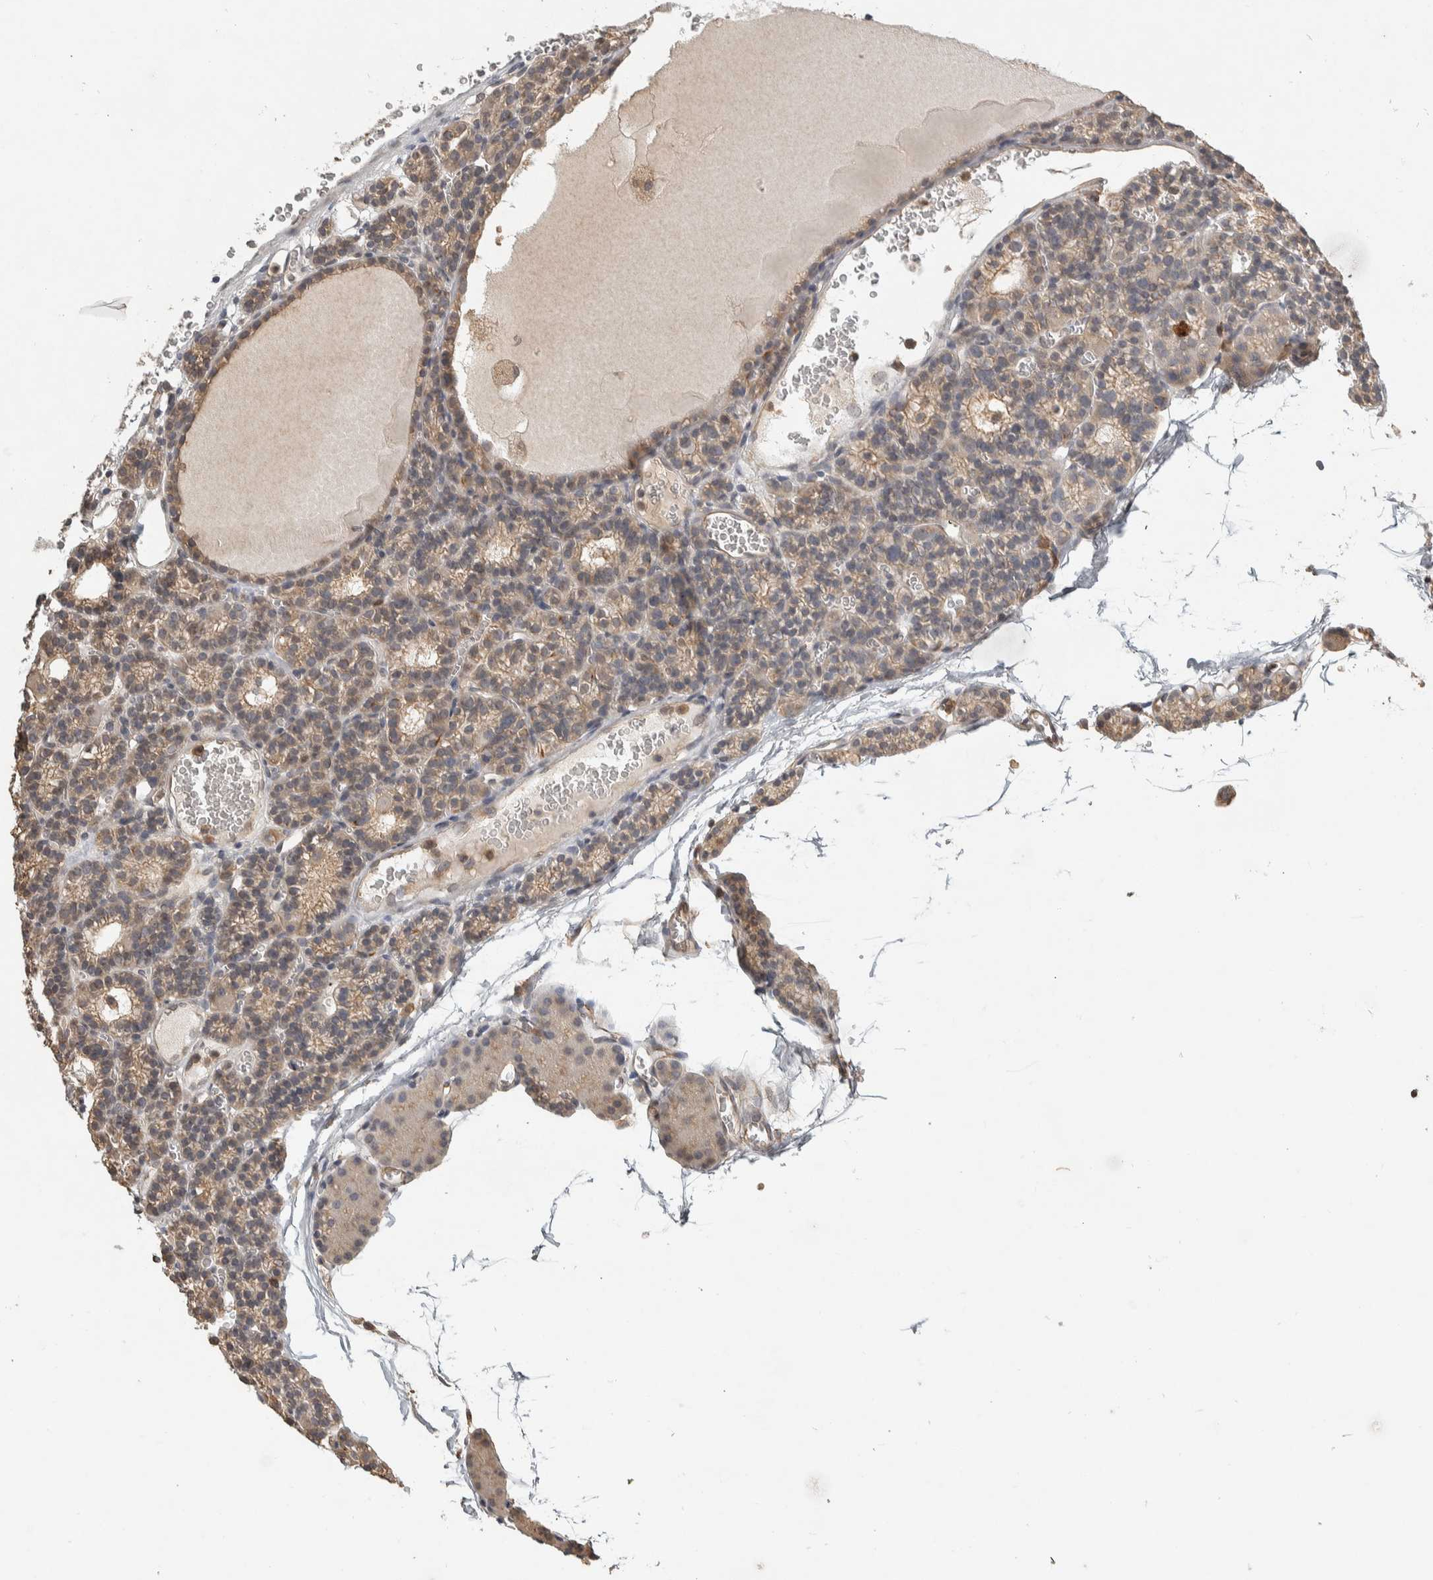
{"staining": {"intensity": "weak", "quantity": "25%-75%", "location": "cytoplasmic/membranous"}, "tissue": "parathyroid gland", "cell_type": "Glandular cells", "image_type": "normal", "snomed": [{"axis": "morphology", "description": "Normal tissue, NOS"}, {"axis": "morphology", "description": "Adenoma, NOS"}, {"axis": "topography", "description": "Parathyroid gland"}], "caption": "Human parathyroid gland stained with a brown dye exhibits weak cytoplasmic/membranous positive staining in approximately 25%-75% of glandular cells.", "gene": "EIF3H", "patient": {"sex": "female", "age": 58}}